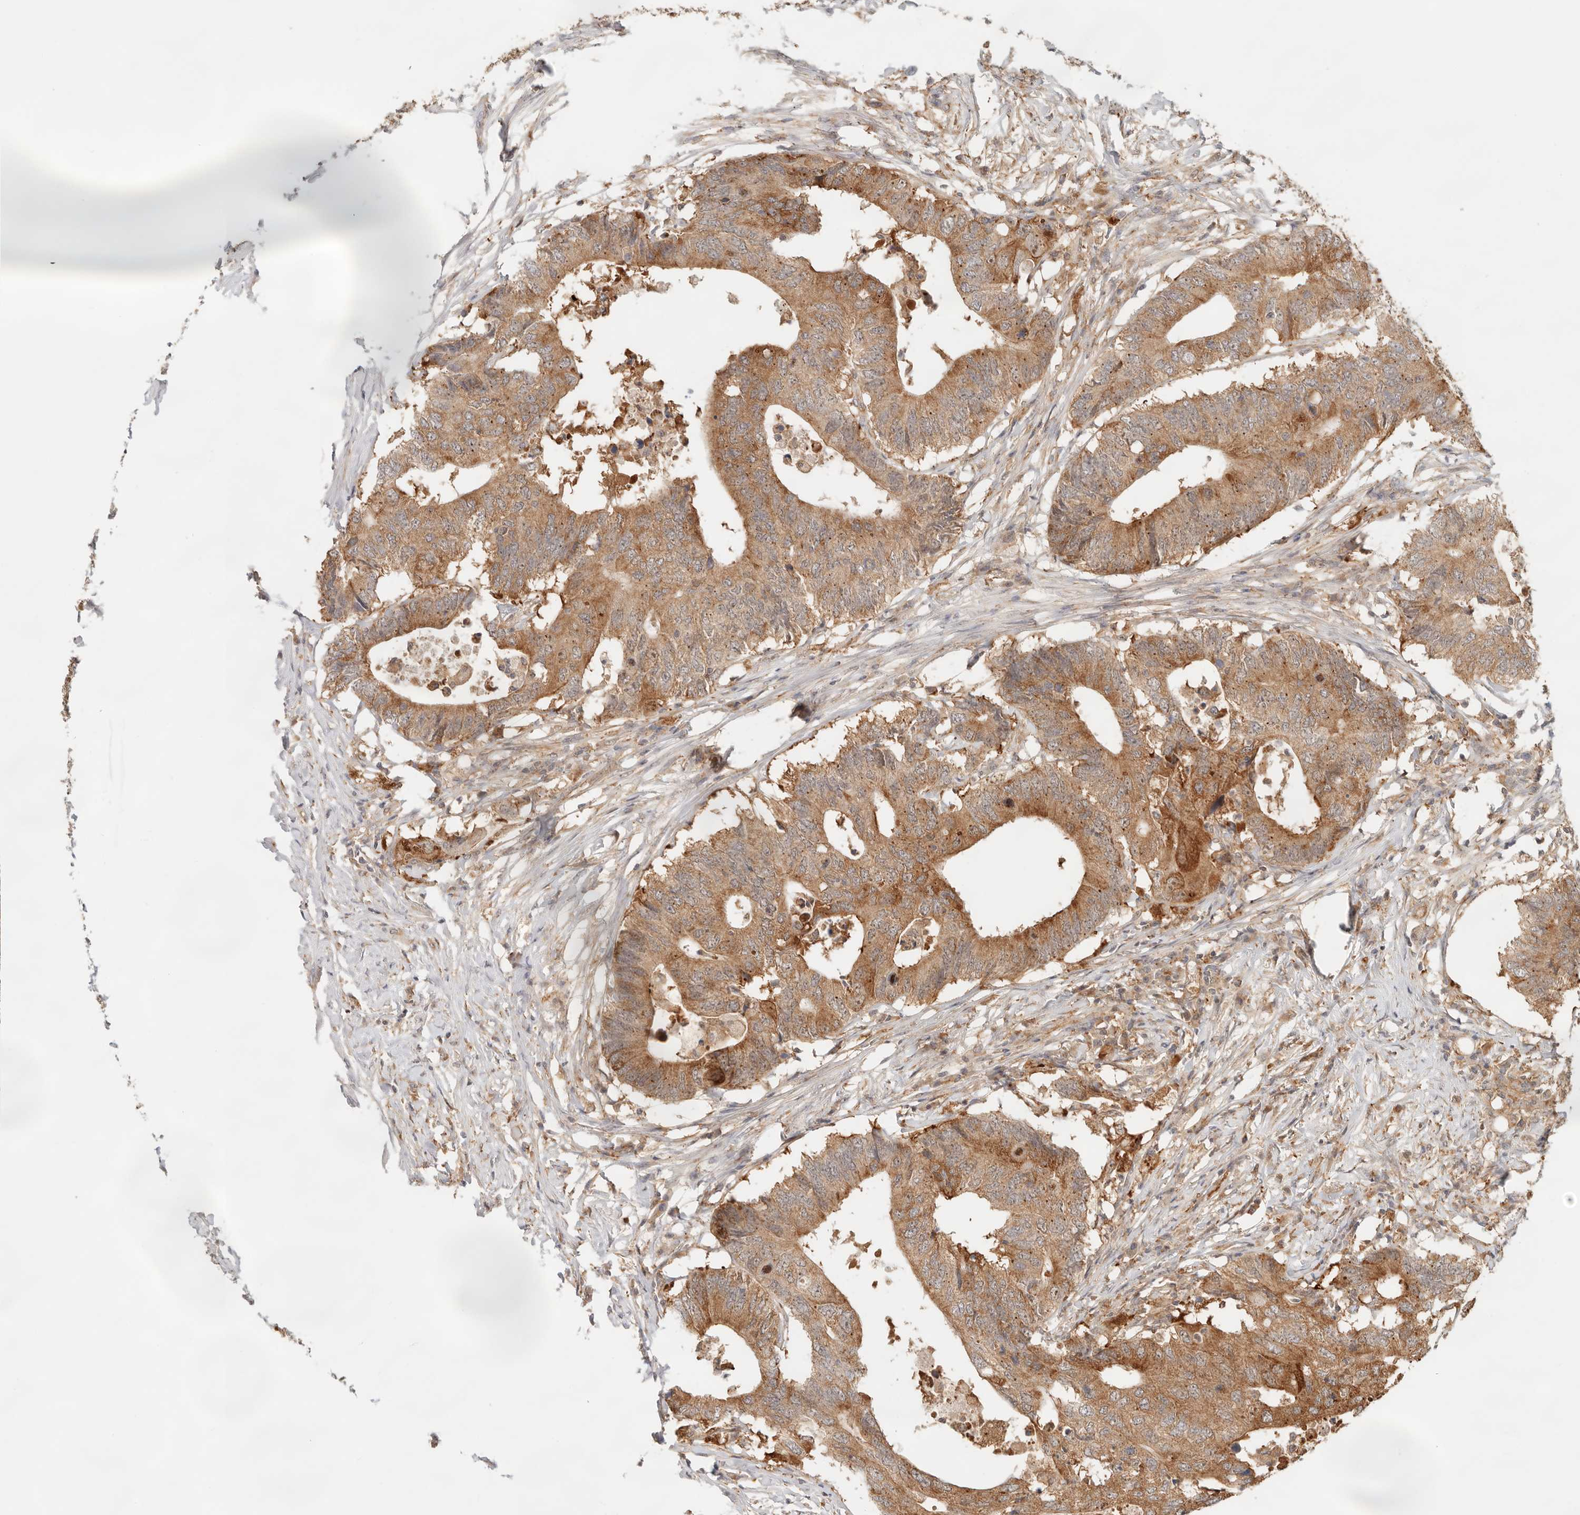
{"staining": {"intensity": "moderate", "quantity": ">75%", "location": "cytoplasmic/membranous,nuclear"}, "tissue": "colorectal cancer", "cell_type": "Tumor cells", "image_type": "cancer", "snomed": [{"axis": "morphology", "description": "Adenocarcinoma, NOS"}, {"axis": "topography", "description": "Colon"}], "caption": "Brown immunohistochemical staining in colorectal adenocarcinoma displays moderate cytoplasmic/membranous and nuclear positivity in about >75% of tumor cells.", "gene": "HEXD", "patient": {"sex": "male", "age": 71}}